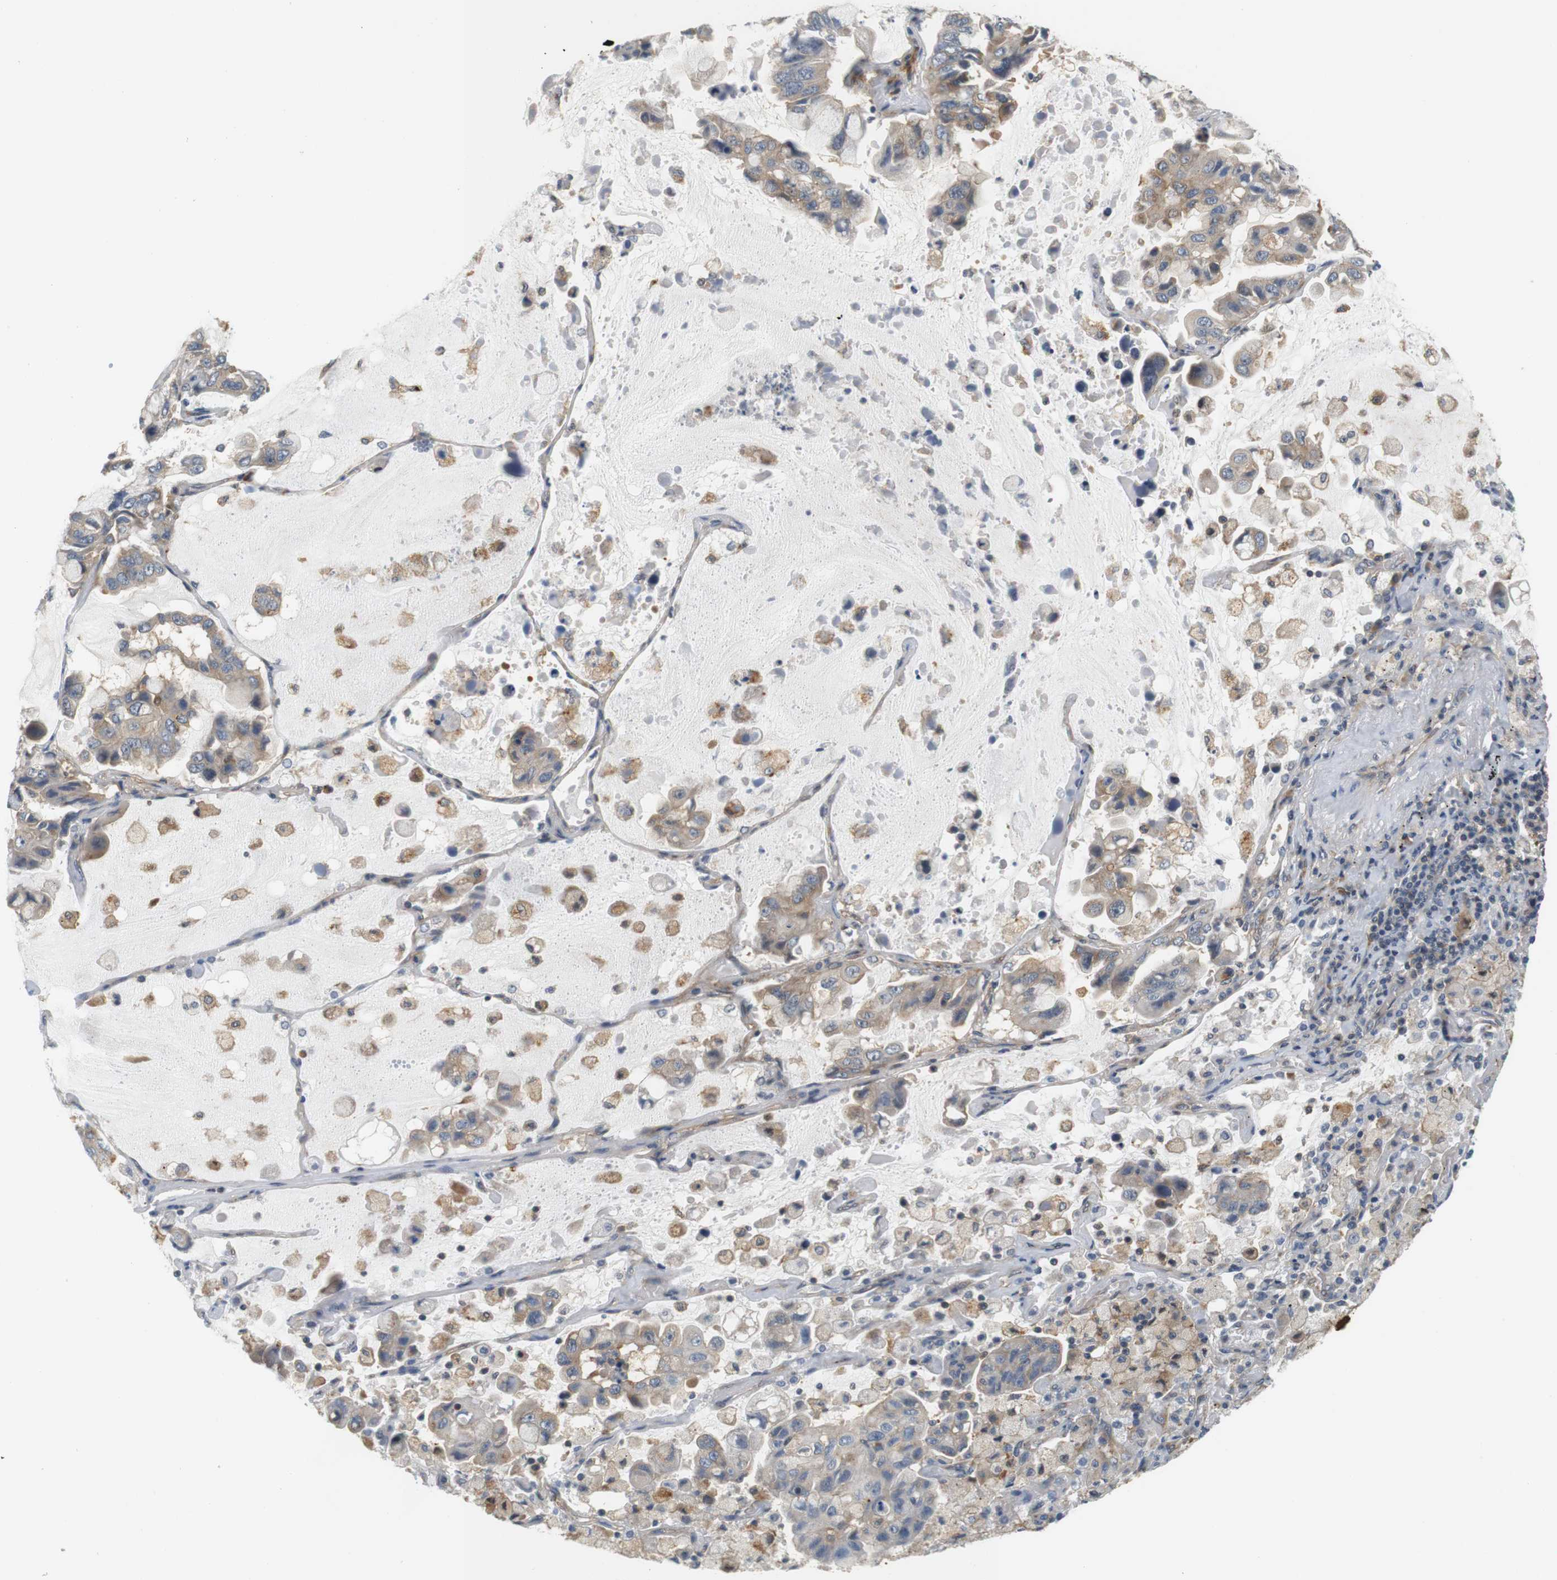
{"staining": {"intensity": "weak", "quantity": "<25%", "location": "cytoplasmic/membranous"}, "tissue": "lung cancer", "cell_type": "Tumor cells", "image_type": "cancer", "snomed": [{"axis": "morphology", "description": "Adenocarcinoma, NOS"}, {"axis": "topography", "description": "Lung"}], "caption": "Lung cancer (adenocarcinoma) was stained to show a protein in brown. There is no significant positivity in tumor cells. (DAB (3,3'-diaminobenzidine) IHC visualized using brightfield microscopy, high magnification).", "gene": "SH3GLB1", "patient": {"sex": "male", "age": 64}}